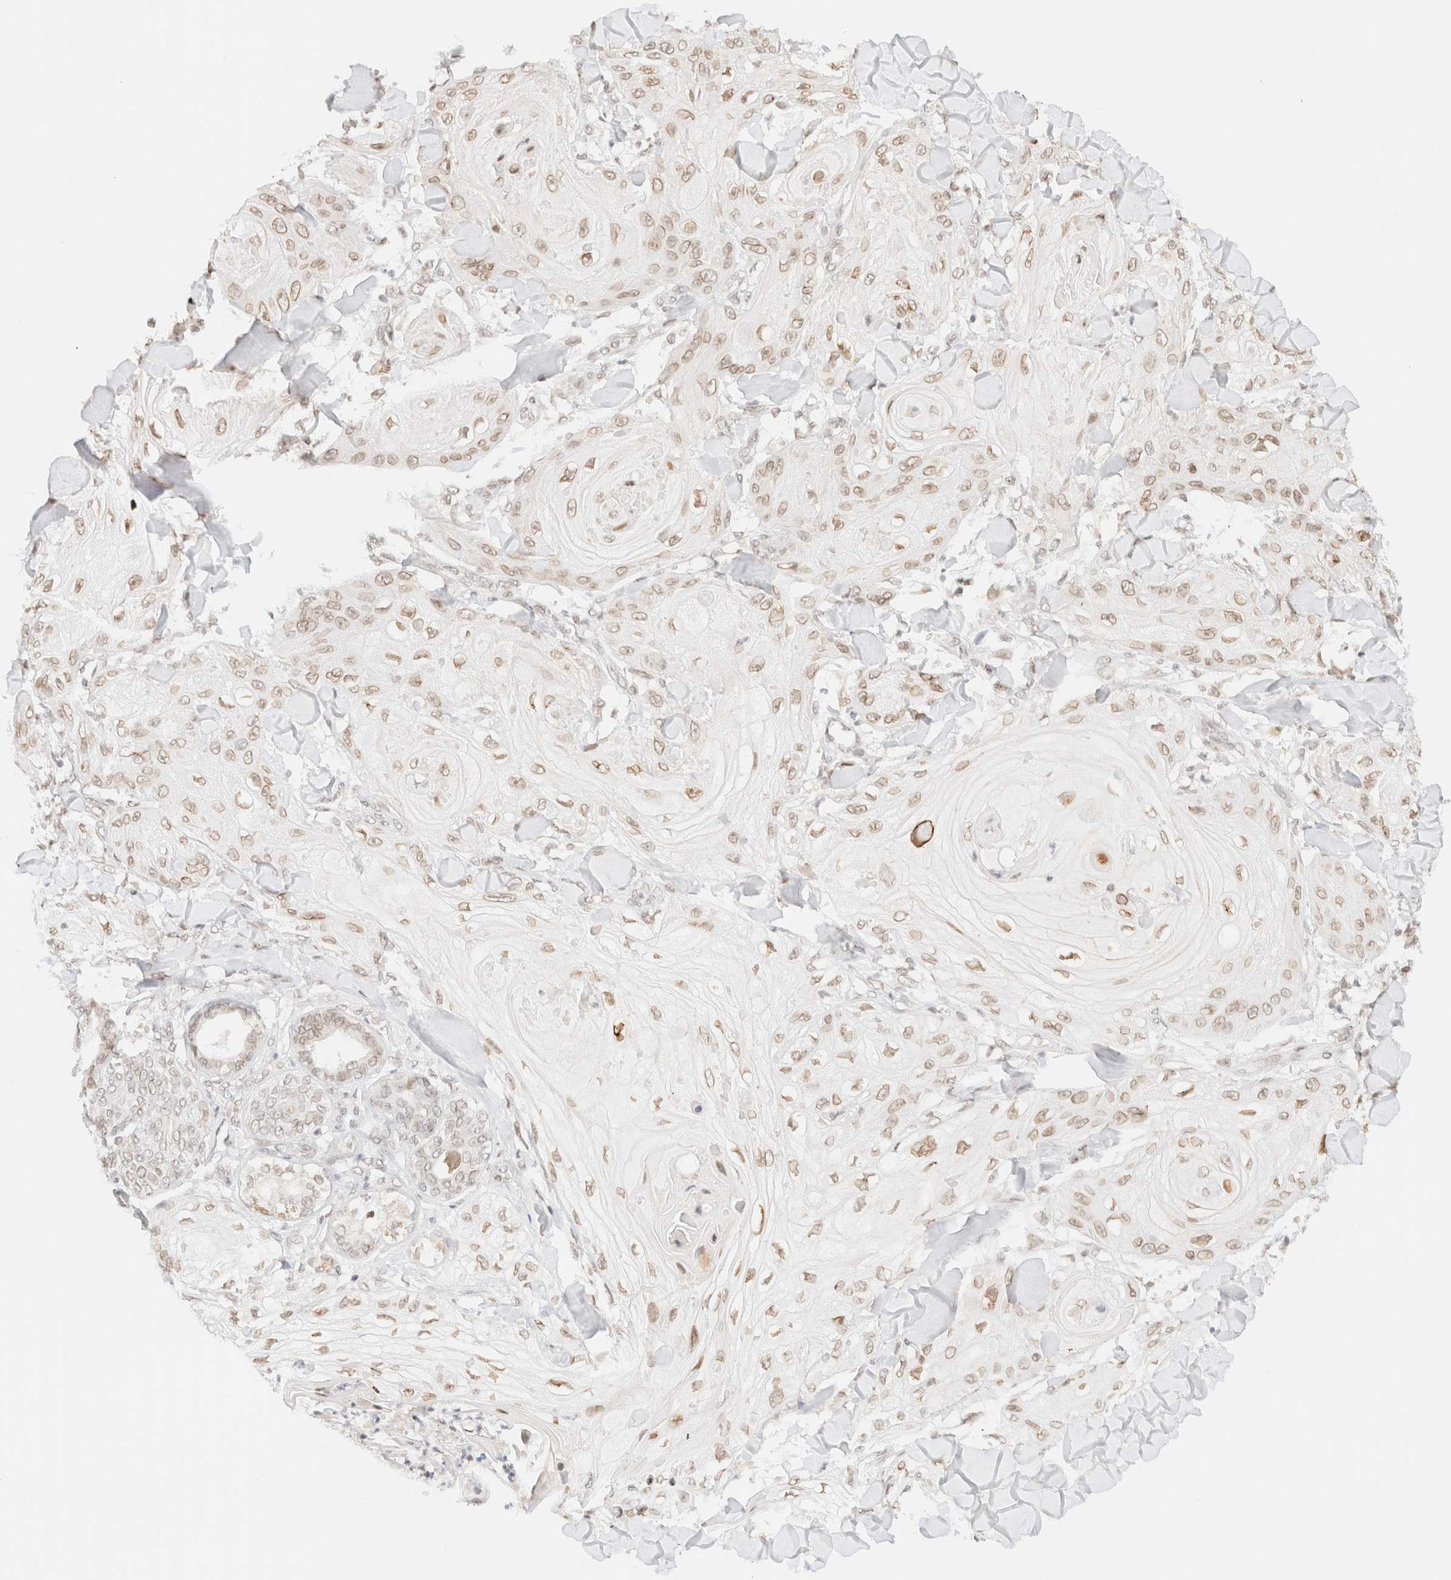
{"staining": {"intensity": "weak", "quantity": ">75%", "location": "cytoplasmic/membranous,nuclear"}, "tissue": "skin cancer", "cell_type": "Tumor cells", "image_type": "cancer", "snomed": [{"axis": "morphology", "description": "Squamous cell carcinoma, NOS"}, {"axis": "topography", "description": "Skin"}], "caption": "The image shows a brown stain indicating the presence of a protein in the cytoplasmic/membranous and nuclear of tumor cells in skin squamous cell carcinoma.", "gene": "ZNF770", "patient": {"sex": "male", "age": 74}}